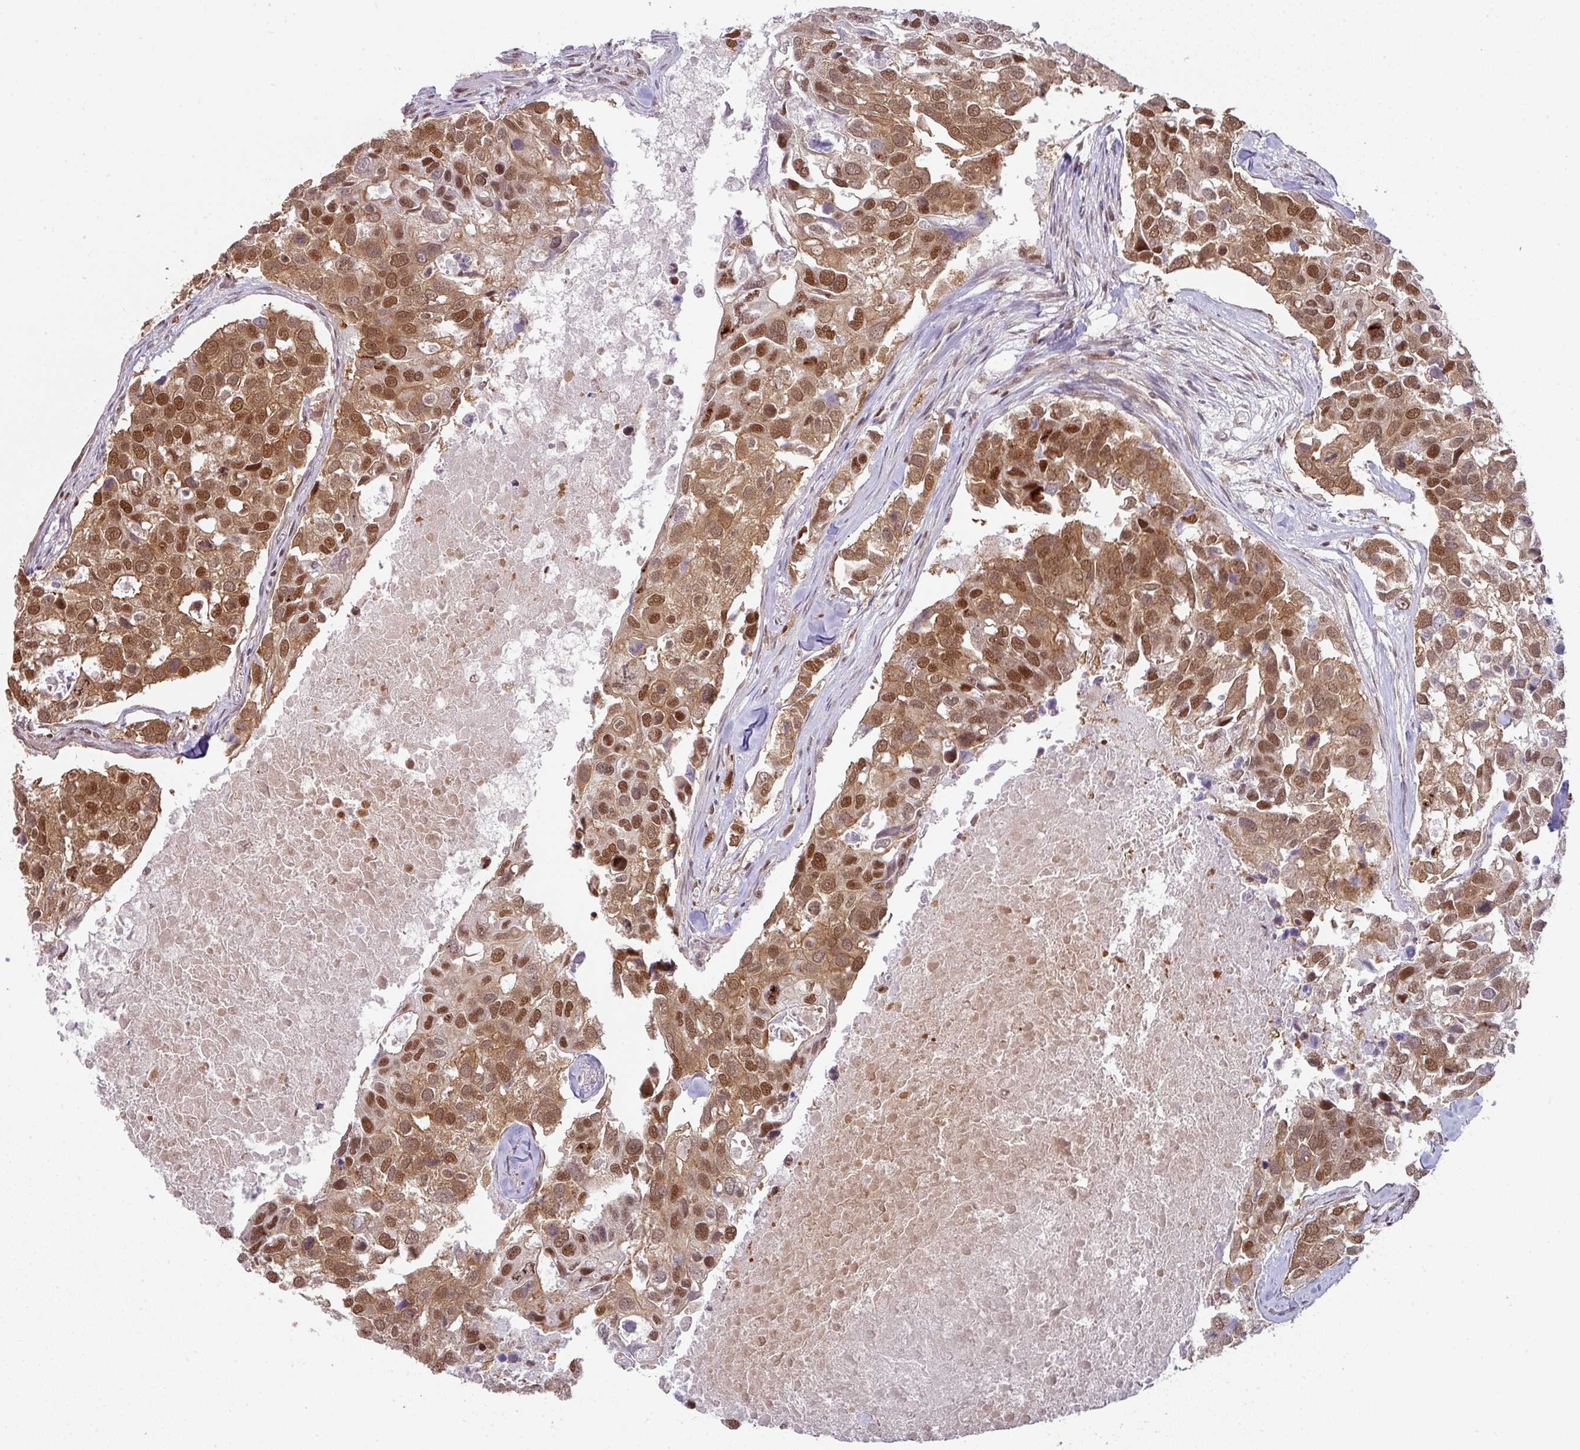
{"staining": {"intensity": "moderate", "quantity": ">75%", "location": "cytoplasmic/membranous,nuclear"}, "tissue": "breast cancer", "cell_type": "Tumor cells", "image_type": "cancer", "snomed": [{"axis": "morphology", "description": "Duct carcinoma"}, {"axis": "topography", "description": "Breast"}], "caption": "DAB (3,3'-diaminobenzidine) immunohistochemical staining of human breast invasive ductal carcinoma demonstrates moderate cytoplasmic/membranous and nuclear protein positivity in approximately >75% of tumor cells. The protein of interest is stained brown, and the nuclei are stained in blue (DAB (3,3'-diaminobenzidine) IHC with brightfield microscopy, high magnification).", "gene": "NCOA5", "patient": {"sex": "female", "age": 83}}